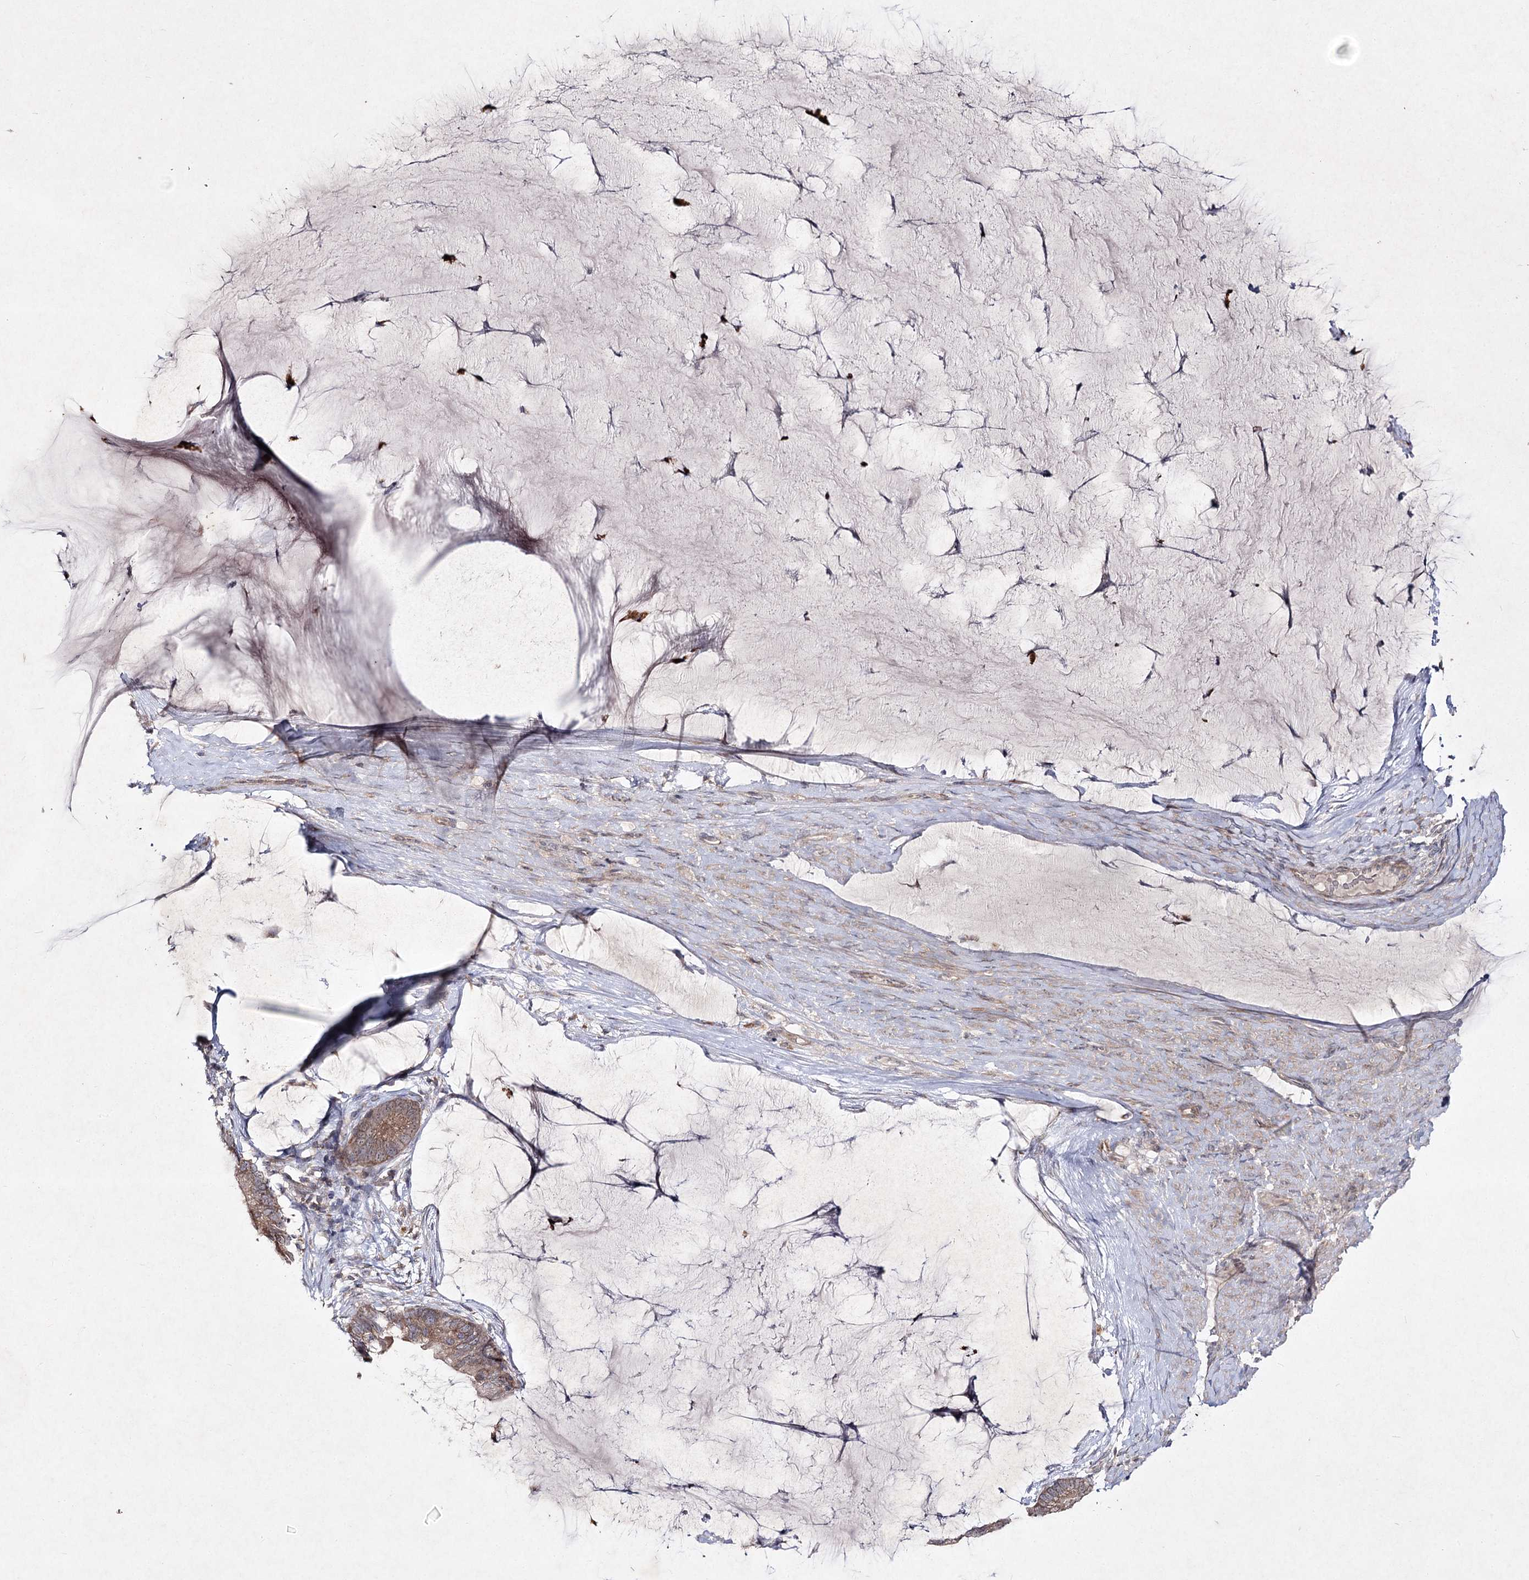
{"staining": {"intensity": "moderate", "quantity": ">75%", "location": "cytoplasmic/membranous"}, "tissue": "ovarian cancer", "cell_type": "Tumor cells", "image_type": "cancer", "snomed": [{"axis": "morphology", "description": "Cystadenocarcinoma, mucinous, NOS"}, {"axis": "topography", "description": "Ovary"}], "caption": "IHC micrograph of neoplastic tissue: ovarian cancer stained using immunohistochemistry (IHC) demonstrates medium levels of moderate protein expression localized specifically in the cytoplasmic/membranous of tumor cells, appearing as a cytoplasmic/membranous brown color.", "gene": "CIB2", "patient": {"sex": "female", "age": 61}}